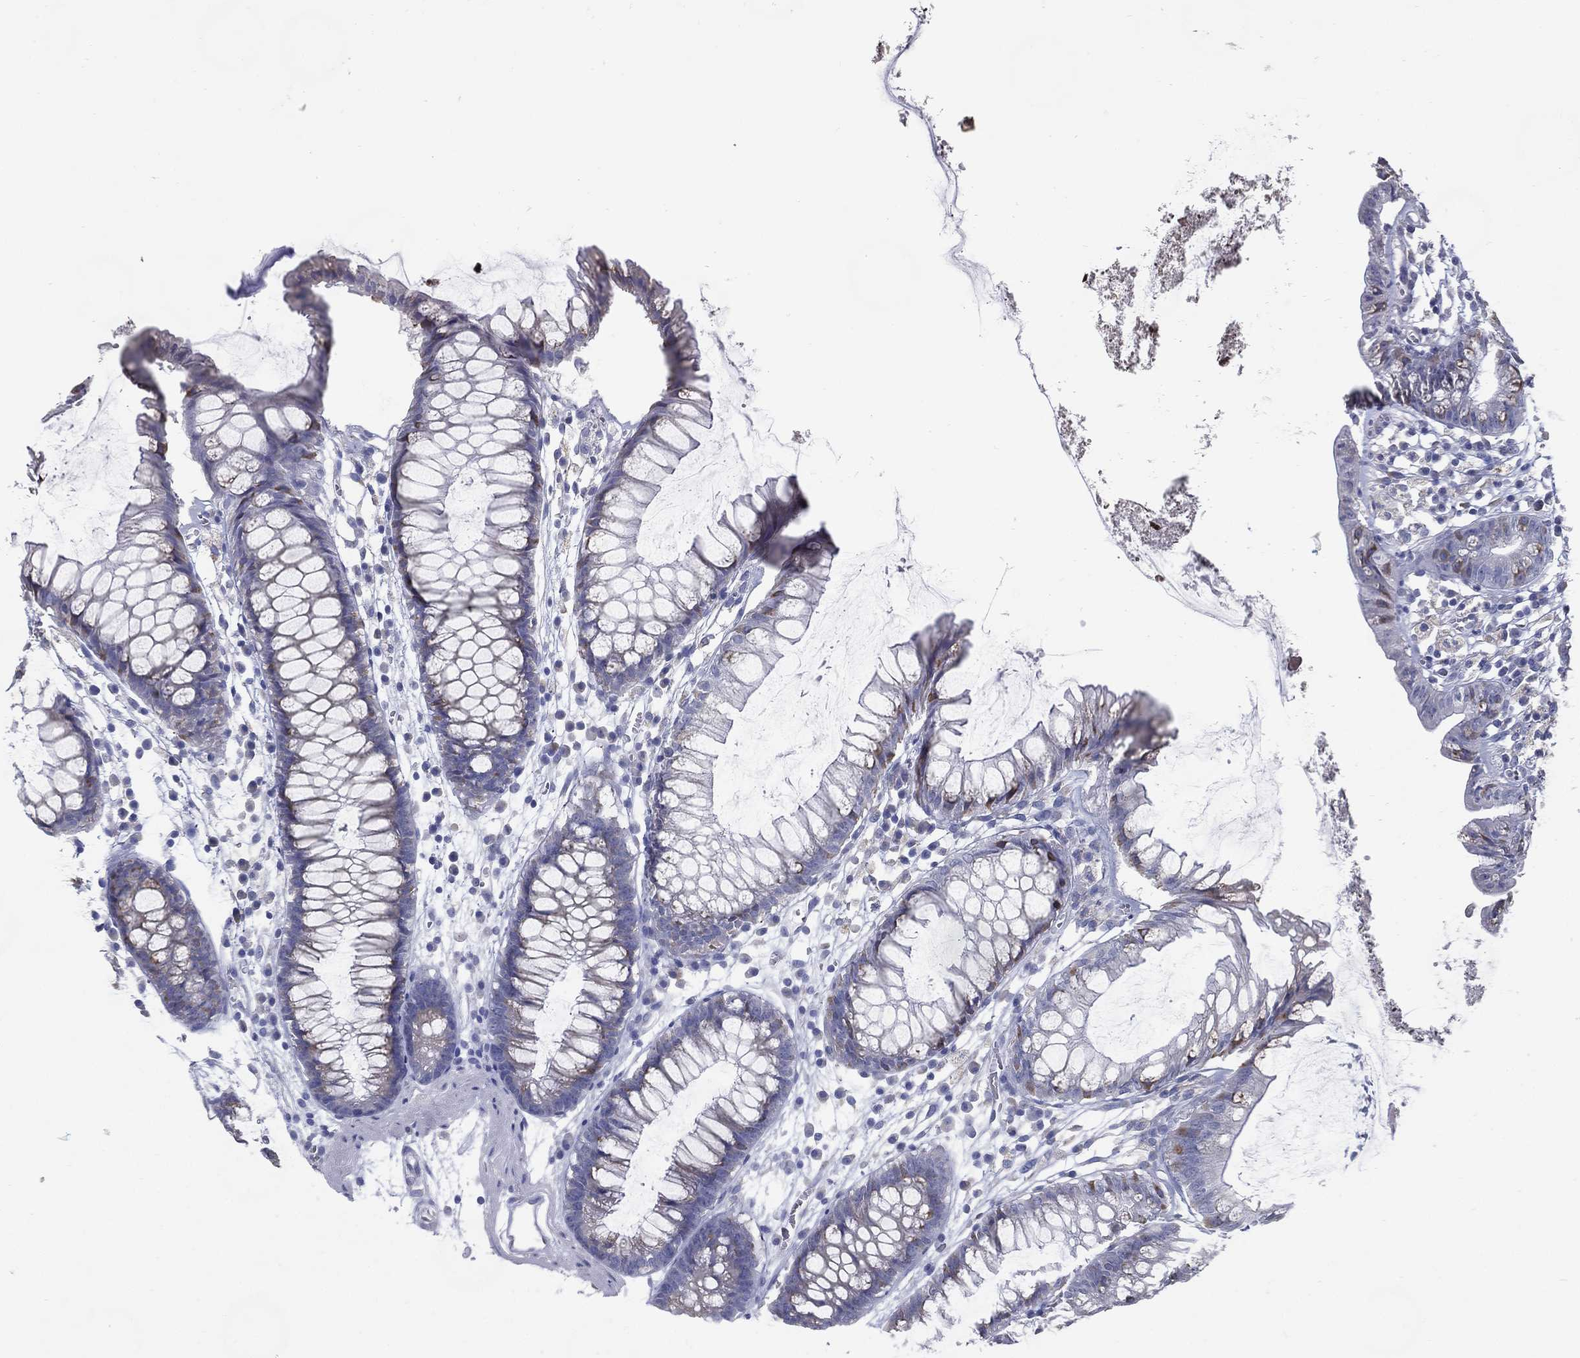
{"staining": {"intensity": "negative", "quantity": "none", "location": "none"}, "tissue": "colon", "cell_type": "Endothelial cells", "image_type": "normal", "snomed": [{"axis": "morphology", "description": "Normal tissue, NOS"}, {"axis": "morphology", "description": "Adenocarcinoma, NOS"}, {"axis": "topography", "description": "Colon"}], "caption": "Immunohistochemistry (IHC) of benign human colon shows no positivity in endothelial cells.", "gene": "C19orf18", "patient": {"sex": "male", "age": 65}}